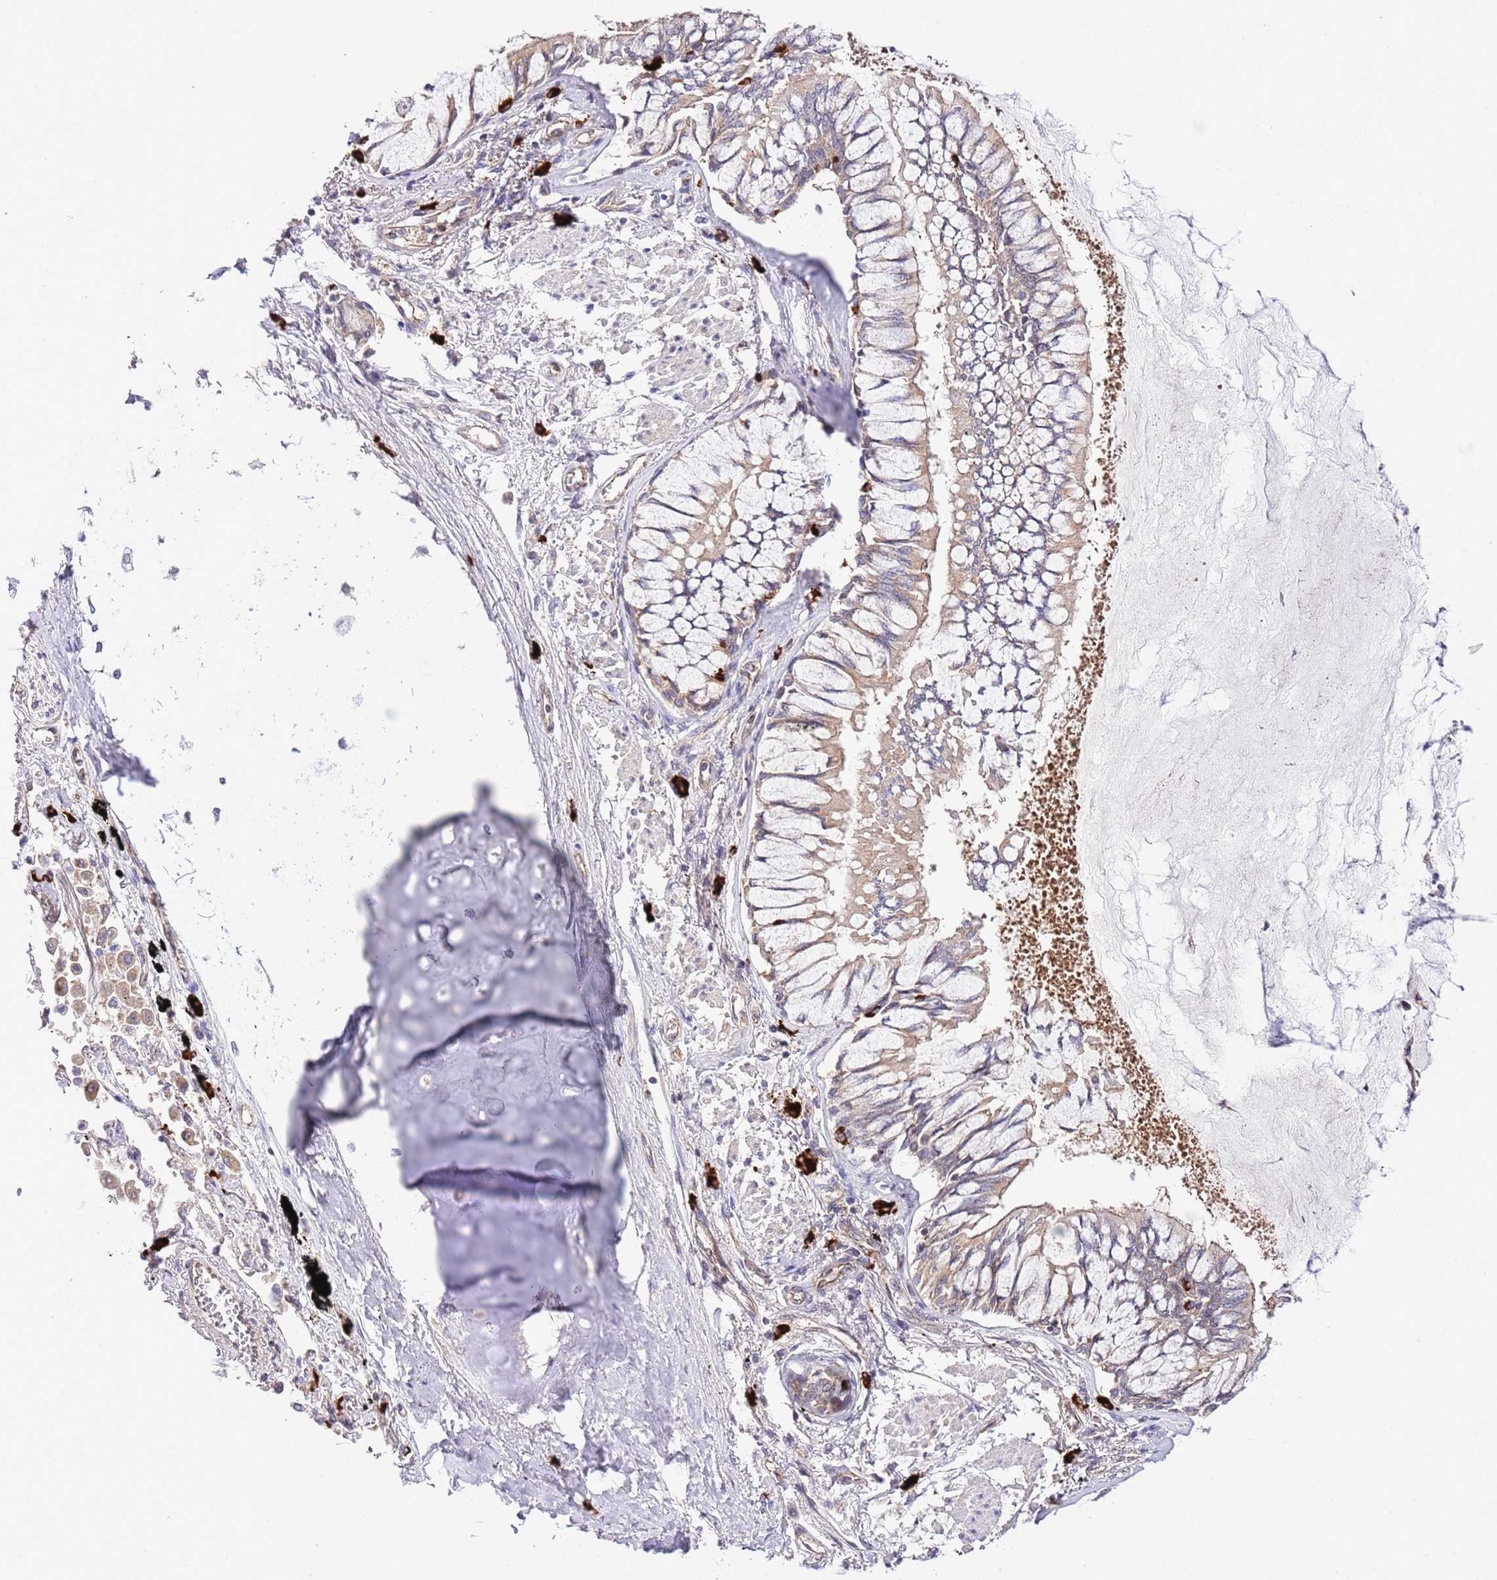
{"staining": {"intensity": "weak", "quantity": ">75%", "location": "cytoplasmic/membranous"}, "tissue": "lung cancer", "cell_type": "Tumor cells", "image_type": "cancer", "snomed": [{"axis": "morphology", "description": "Adenocarcinoma, NOS"}, {"axis": "topography", "description": "Lung"}], "caption": "Protein staining of lung adenocarcinoma tissue reveals weak cytoplasmic/membranous expression in approximately >75% of tumor cells. The protein of interest is stained brown, and the nuclei are stained in blue (DAB (3,3'-diaminobenzidine) IHC with brightfield microscopy, high magnification).", "gene": "DONSON", "patient": {"sex": "male", "age": 67}}